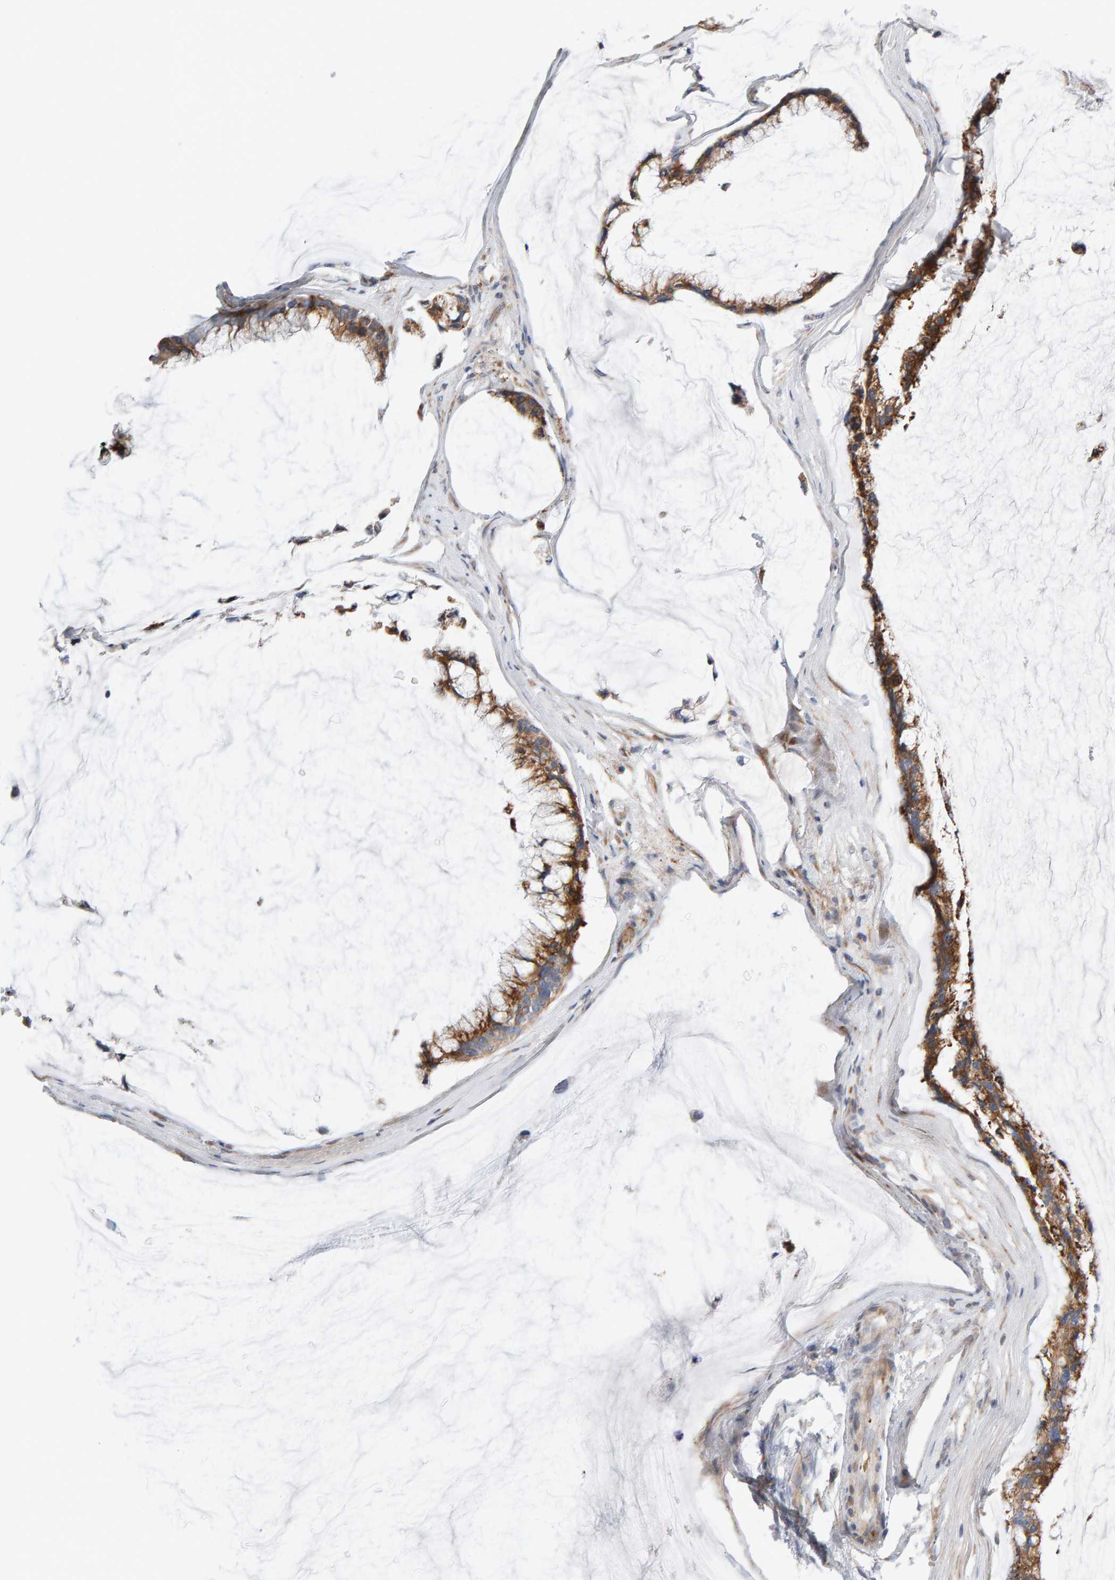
{"staining": {"intensity": "moderate", "quantity": ">75%", "location": "cytoplasmic/membranous"}, "tissue": "ovarian cancer", "cell_type": "Tumor cells", "image_type": "cancer", "snomed": [{"axis": "morphology", "description": "Cystadenocarcinoma, mucinous, NOS"}, {"axis": "topography", "description": "Ovary"}], "caption": "Ovarian mucinous cystadenocarcinoma tissue demonstrates moderate cytoplasmic/membranous positivity in approximately >75% of tumor cells, visualized by immunohistochemistry. (DAB (3,3'-diaminobenzidine) = brown stain, brightfield microscopy at high magnification).", "gene": "ENGASE", "patient": {"sex": "female", "age": 39}}